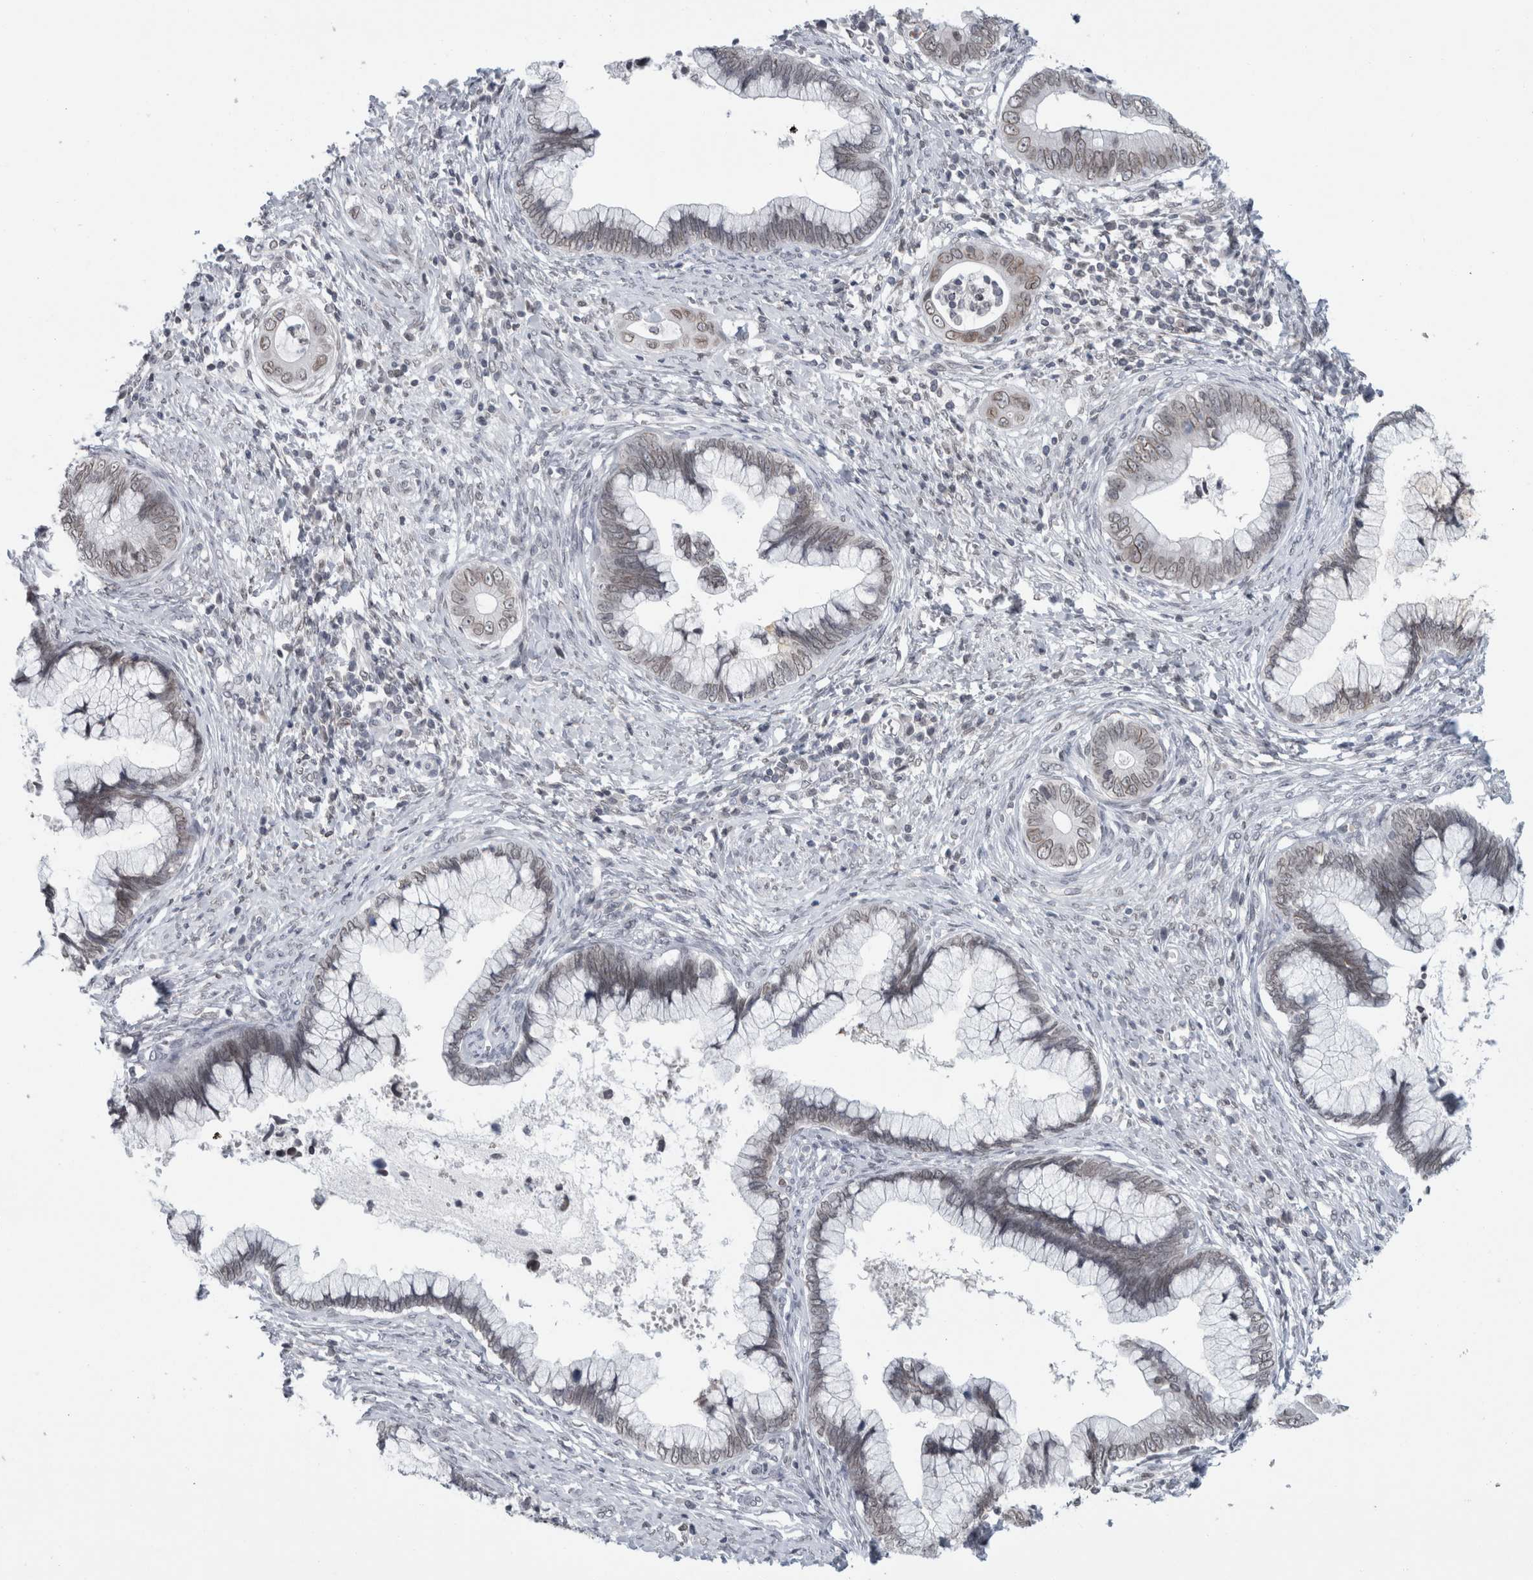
{"staining": {"intensity": "weak", "quantity": "<25%", "location": "cytoplasmic/membranous,nuclear"}, "tissue": "cervical cancer", "cell_type": "Tumor cells", "image_type": "cancer", "snomed": [{"axis": "morphology", "description": "Adenocarcinoma, NOS"}, {"axis": "topography", "description": "Cervix"}], "caption": "There is no significant staining in tumor cells of cervical adenocarcinoma. (Brightfield microscopy of DAB IHC at high magnification).", "gene": "ZNF770", "patient": {"sex": "female", "age": 44}}